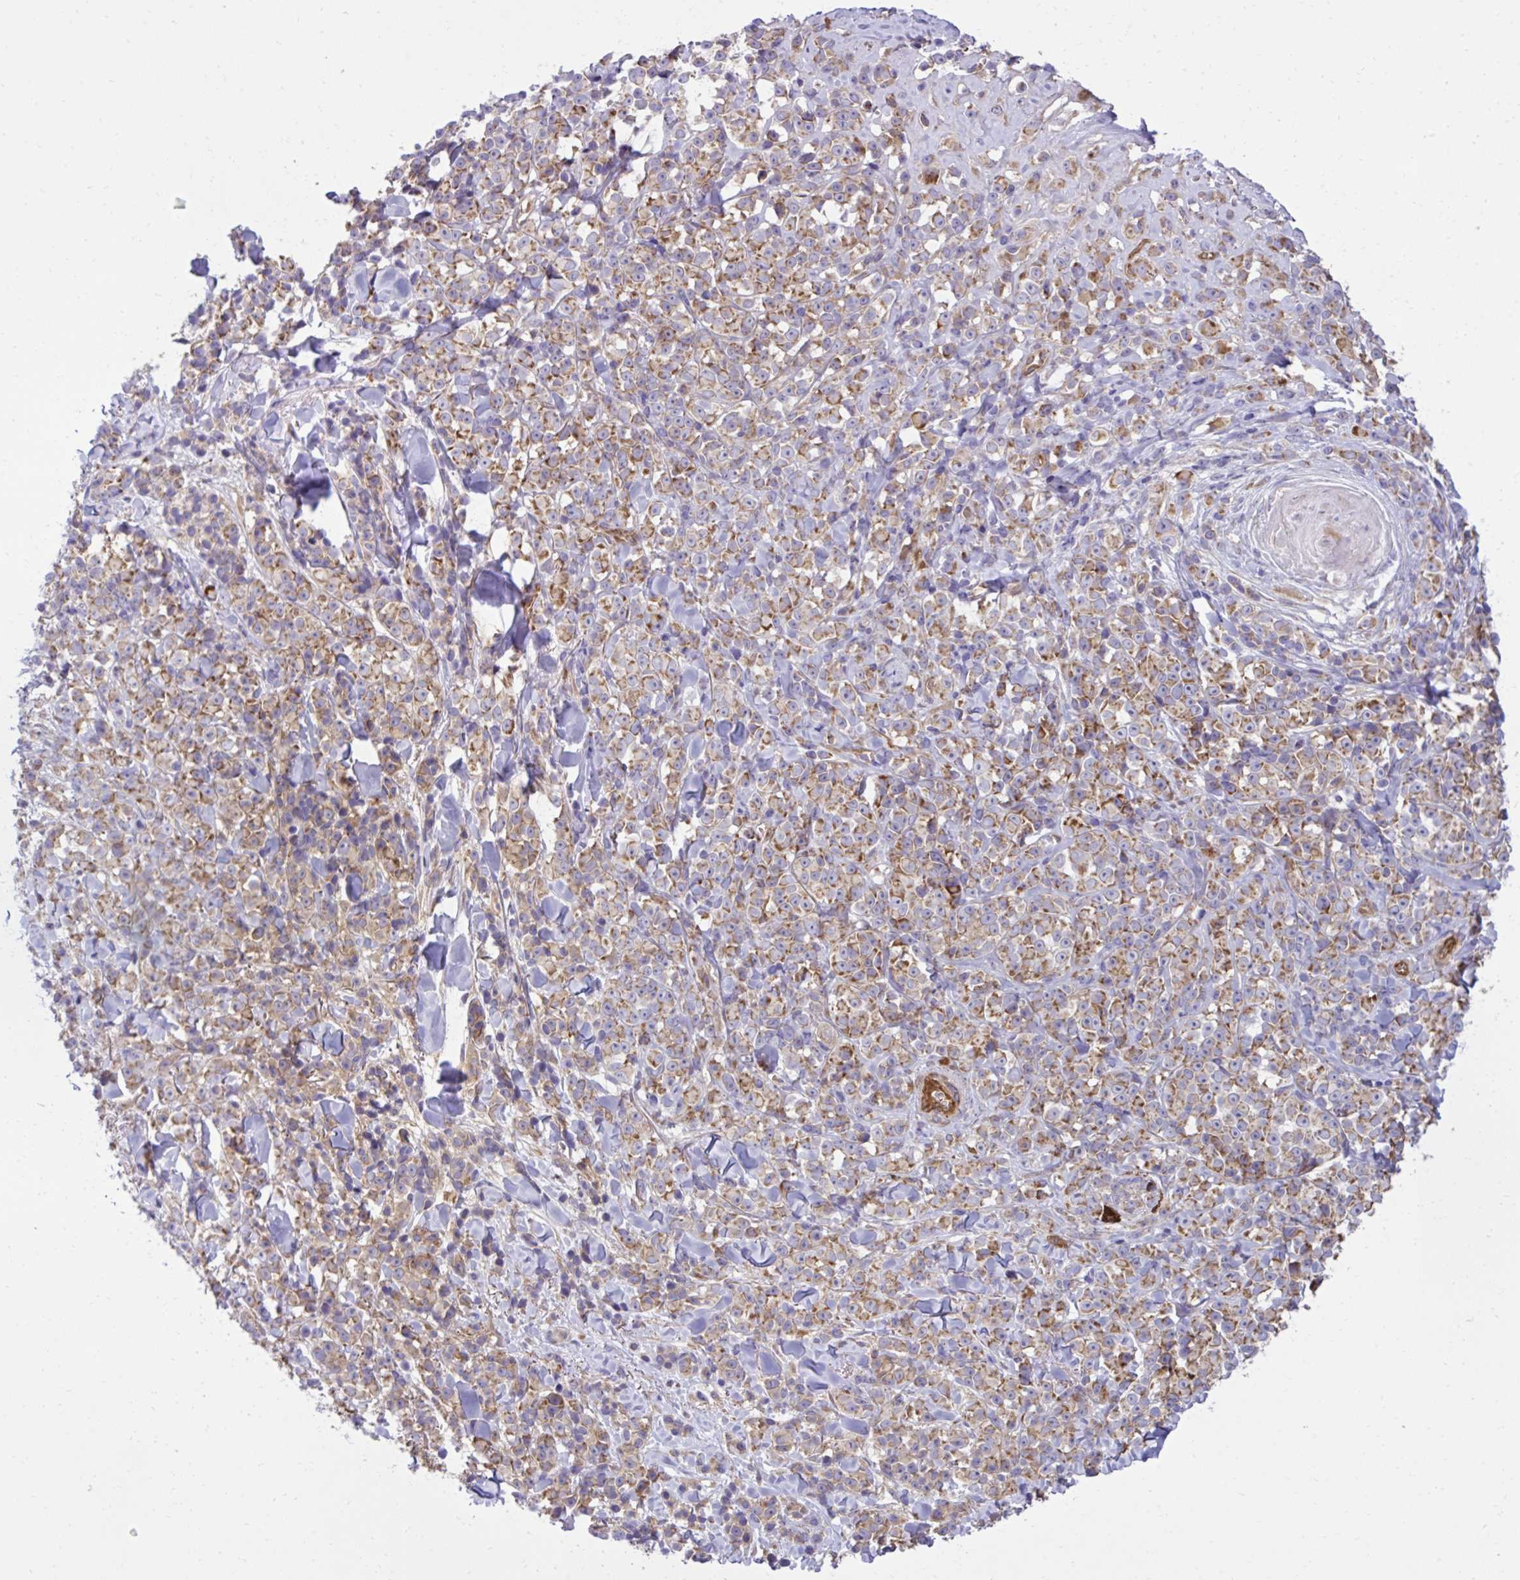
{"staining": {"intensity": "moderate", "quantity": ">75%", "location": "cytoplasmic/membranous"}, "tissue": "melanoma", "cell_type": "Tumor cells", "image_type": "cancer", "snomed": [{"axis": "morphology", "description": "Malignant melanoma, NOS"}, {"axis": "topography", "description": "Skin"}], "caption": "The image shows immunohistochemical staining of malignant melanoma. There is moderate cytoplasmic/membranous expression is identified in approximately >75% of tumor cells.", "gene": "LIMS1", "patient": {"sex": "male", "age": 85}}